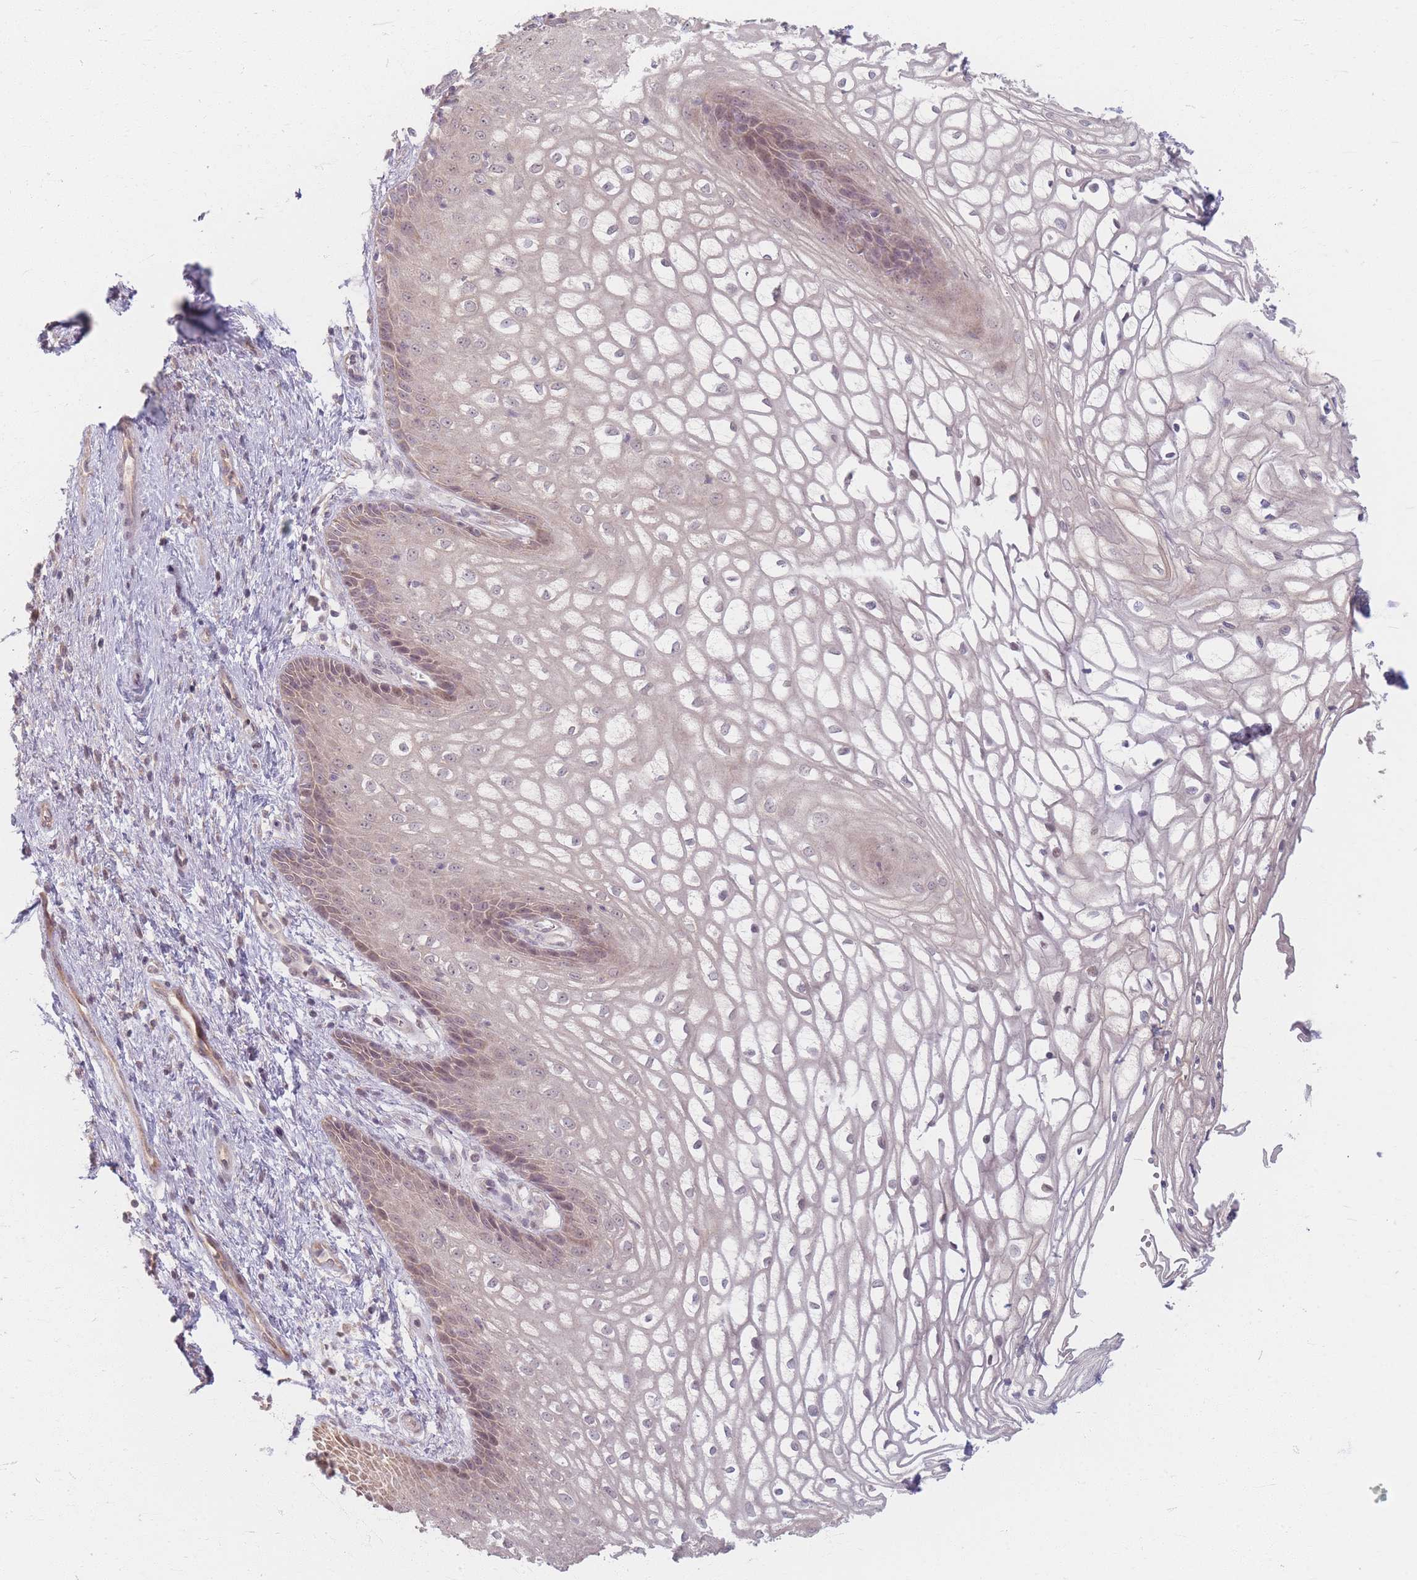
{"staining": {"intensity": "weak", "quantity": "25%-75%", "location": "cytoplasmic/membranous,nuclear"}, "tissue": "vagina", "cell_type": "Squamous epithelial cells", "image_type": "normal", "snomed": [{"axis": "morphology", "description": "Normal tissue, NOS"}, {"axis": "topography", "description": "Vagina"}], "caption": "A low amount of weak cytoplasmic/membranous,nuclear expression is identified in approximately 25%-75% of squamous epithelial cells in unremarkable vagina. (DAB IHC with brightfield microscopy, high magnification).", "gene": "GABRA6", "patient": {"sex": "female", "age": 34}}